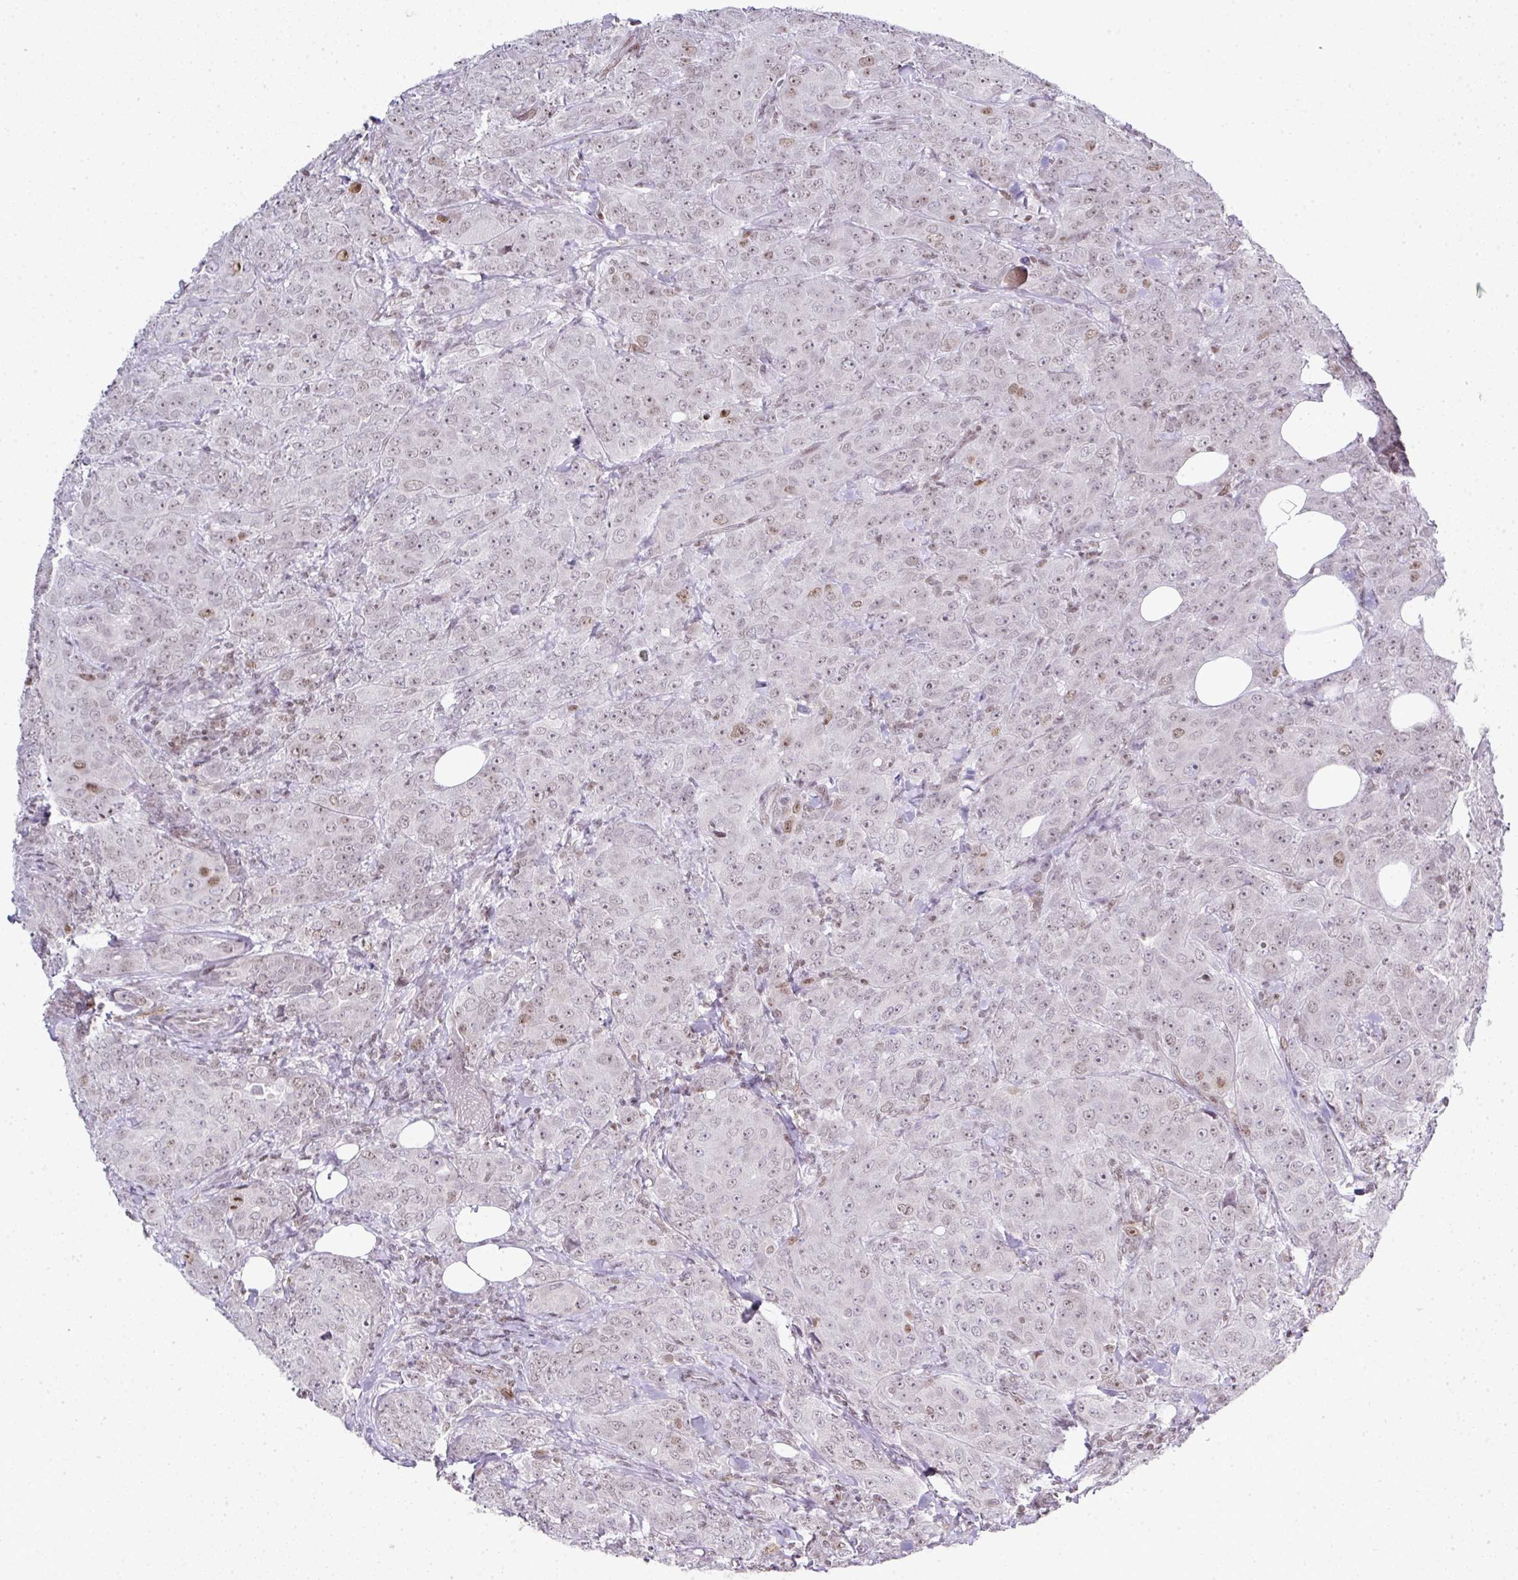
{"staining": {"intensity": "weak", "quantity": "25%-75%", "location": "nuclear"}, "tissue": "breast cancer", "cell_type": "Tumor cells", "image_type": "cancer", "snomed": [{"axis": "morphology", "description": "Duct carcinoma"}, {"axis": "topography", "description": "Breast"}], "caption": "An image showing weak nuclear expression in approximately 25%-75% of tumor cells in breast cancer, as visualized by brown immunohistochemical staining.", "gene": "FAM32A", "patient": {"sex": "female", "age": 43}}